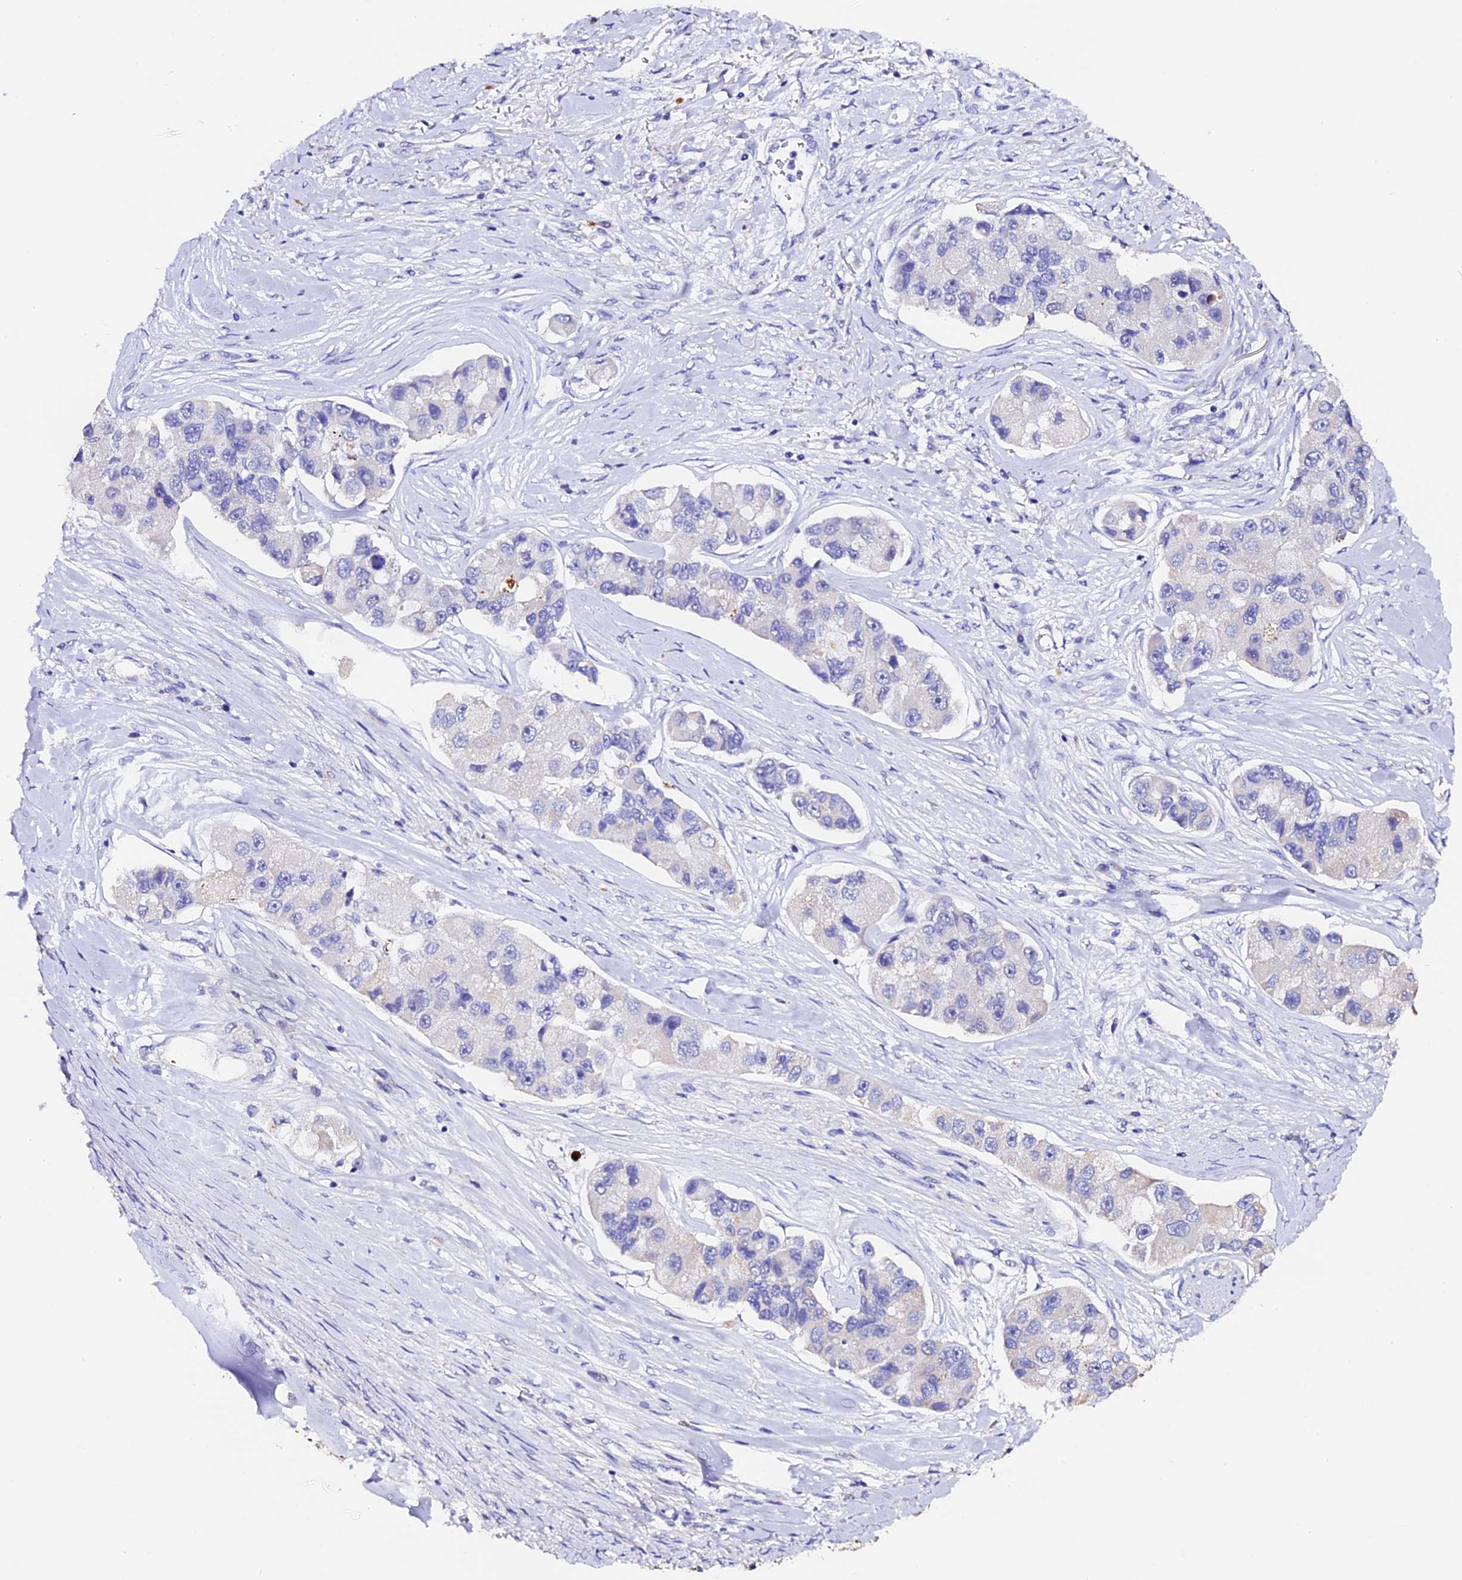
{"staining": {"intensity": "negative", "quantity": "none", "location": "none"}, "tissue": "lung cancer", "cell_type": "Tumor cells", "image_type": "cancer", "snomed": [{"axis": "morphology", "description": "Adenocarcinoma, NOS"}, {"axis": "topography", "description": "Lung"}], "caption": "This photomicrograph is of adenocarcinoma (lung) stained with immunohistochemistry (IHC) to label a protein in brown with the nuclei are counter-stained blue. There is no positivity in tumor cells.", "gene": "FBXW9", "patient": {"sex": "female", "age": 54}}